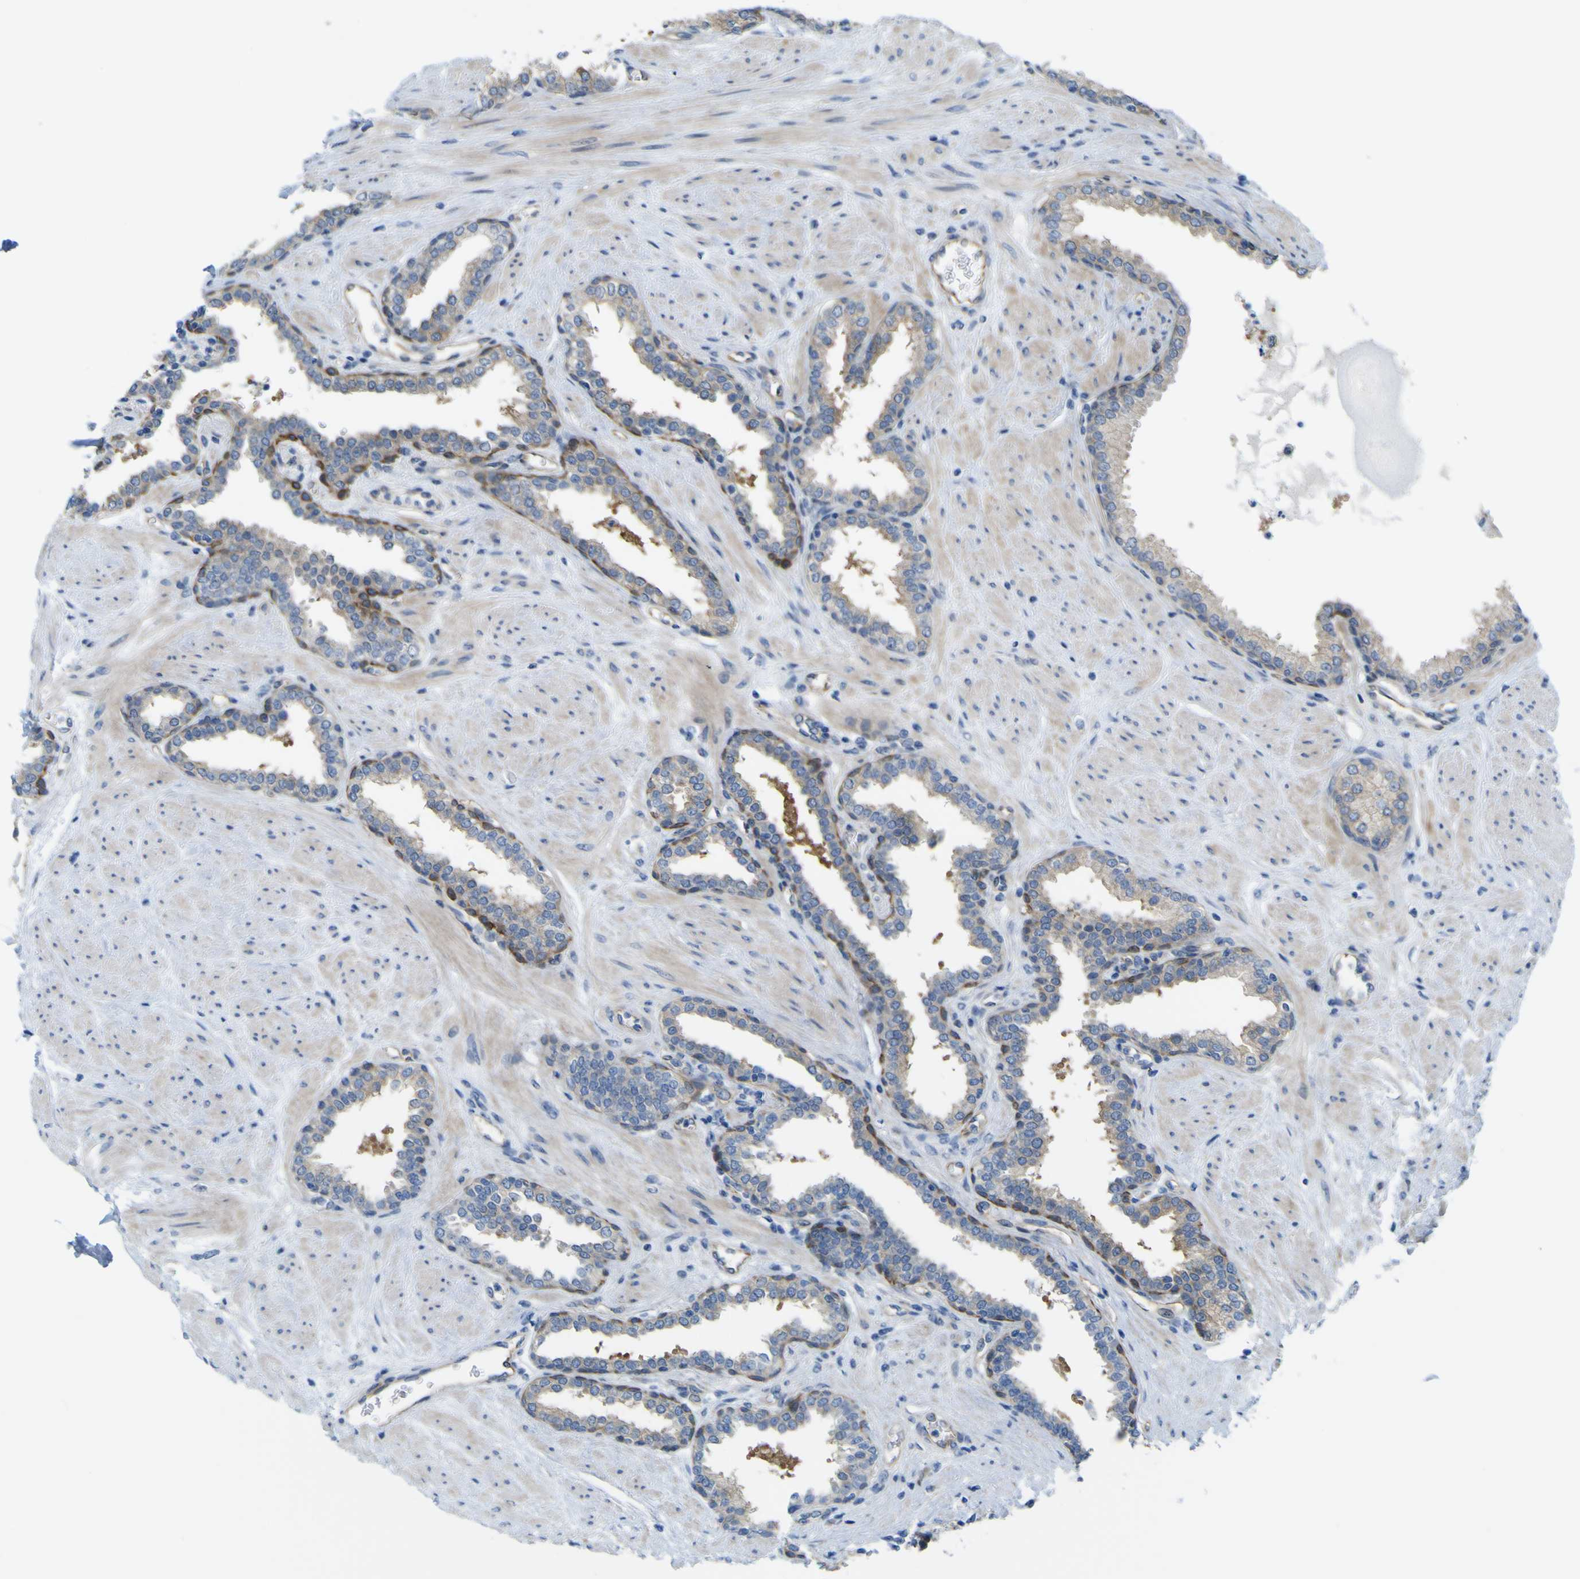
{"staining": {"intensity": "moderate", "quantity": "<25%", "location": "cytoplasmic/membranous"}, "tissue": "prostate", "cell_type": "Glandular cells", "image_type": "normal", "snomed": [{"axis": "morphology", "description": "Normal tissue, NOS"}, {"axis": "topography", "description": "Prostate"}], "caption": "About <25% of glandular cells in unremarkable prostate show moderate cytoplasmic/membranous protein positivity as visualized by brown immunohistochemical staining.", "gene": "JPH1", "patient": {"sex": "male", "age": 51}}